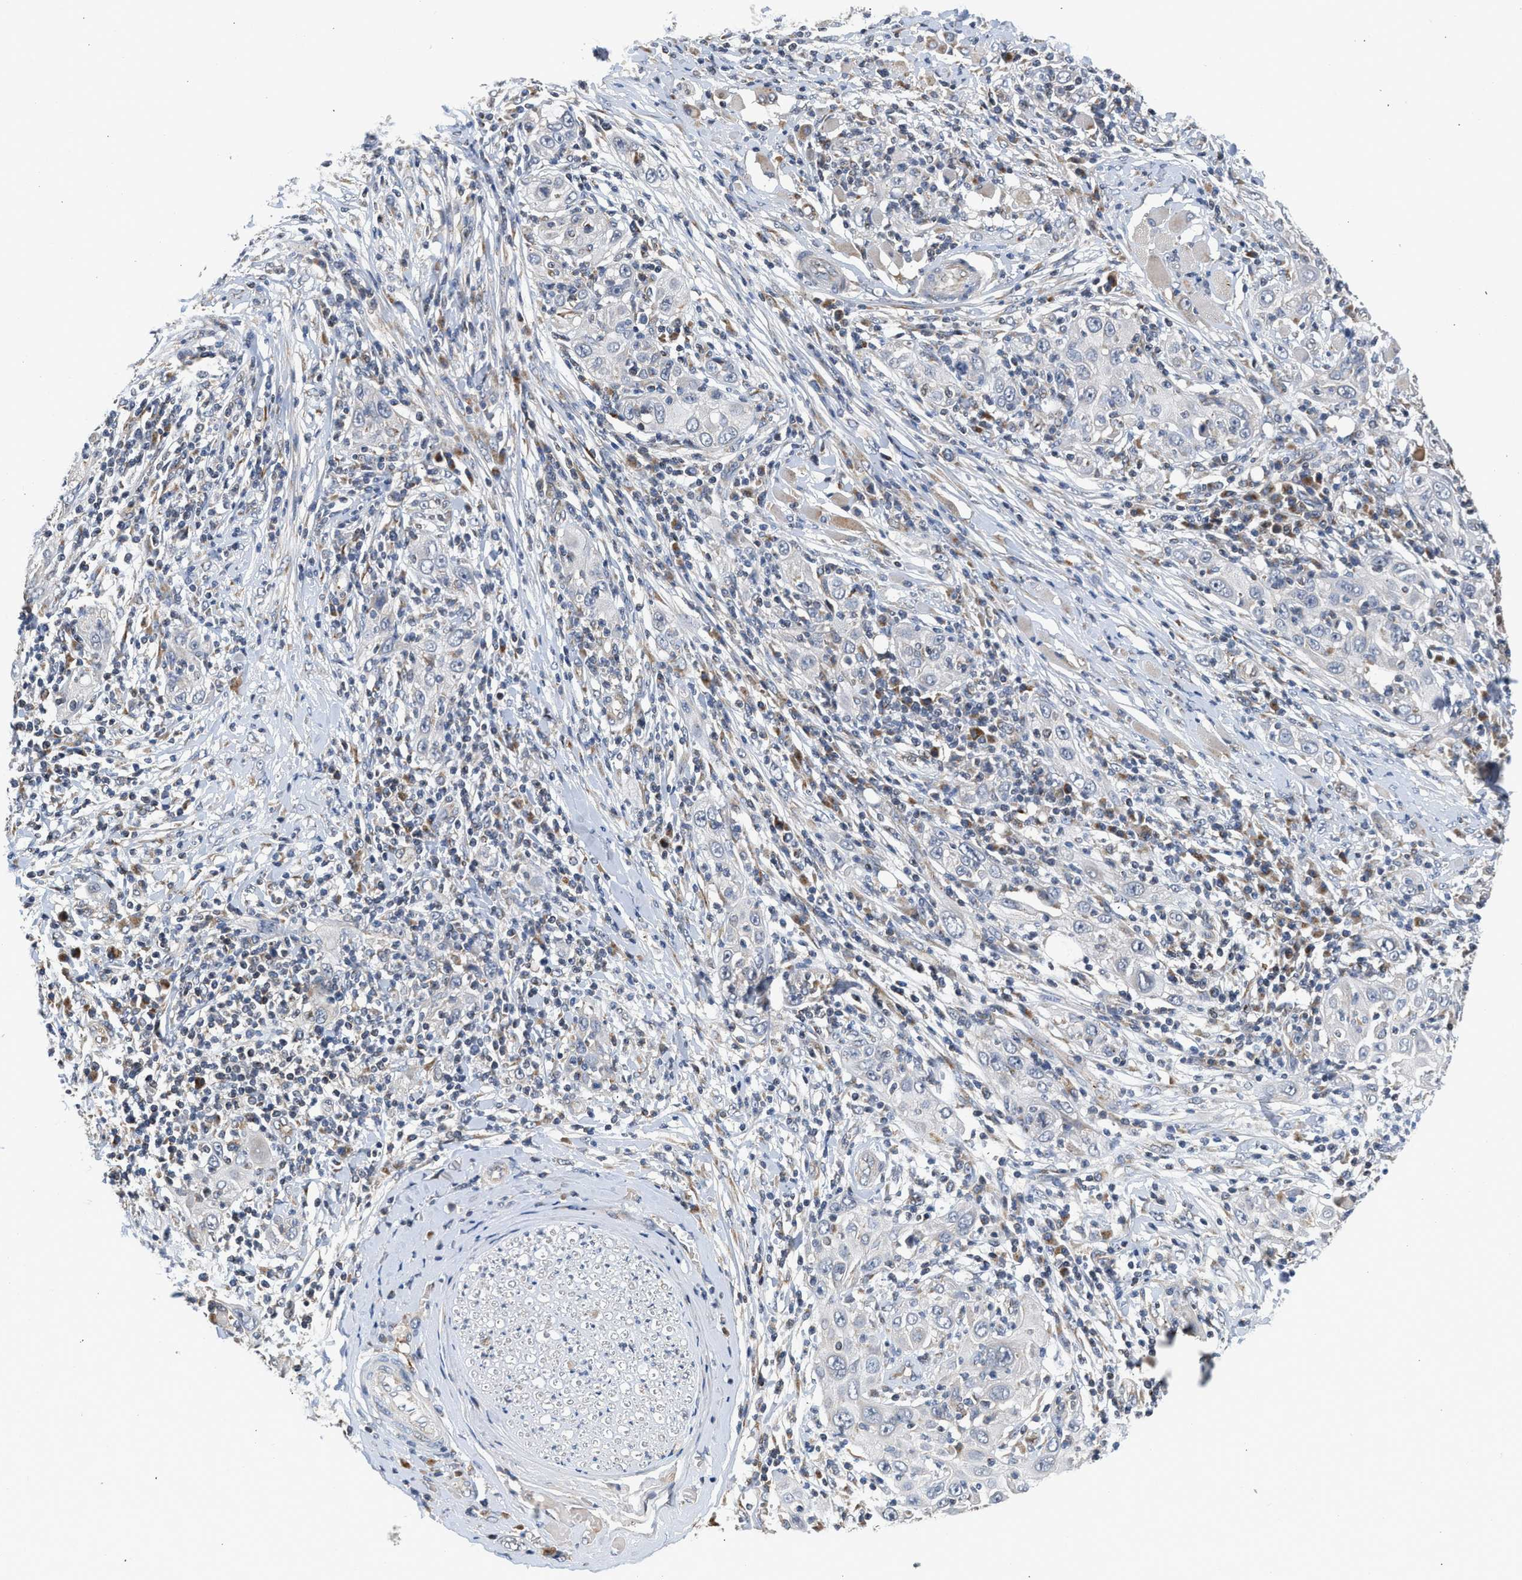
{"staining": {"intensity": "negative", "quantity": "none", "location": "none"}, "tissue": "skin cancer", "cell_type": "Tumor cells", "image_type": "cancer", "snomed": [{"axis": "morphology", "description": "Squamous cell carcinoma, NOS"}, {"axis": "topography", "description": "Skin"}], "caption": "The IHC image has no significant positivity in tumor cells of skin cancer (squamous cell carcinoma) tissue.", "gene": "PIM1", "patient": {"sex": "female", "age": 88}}